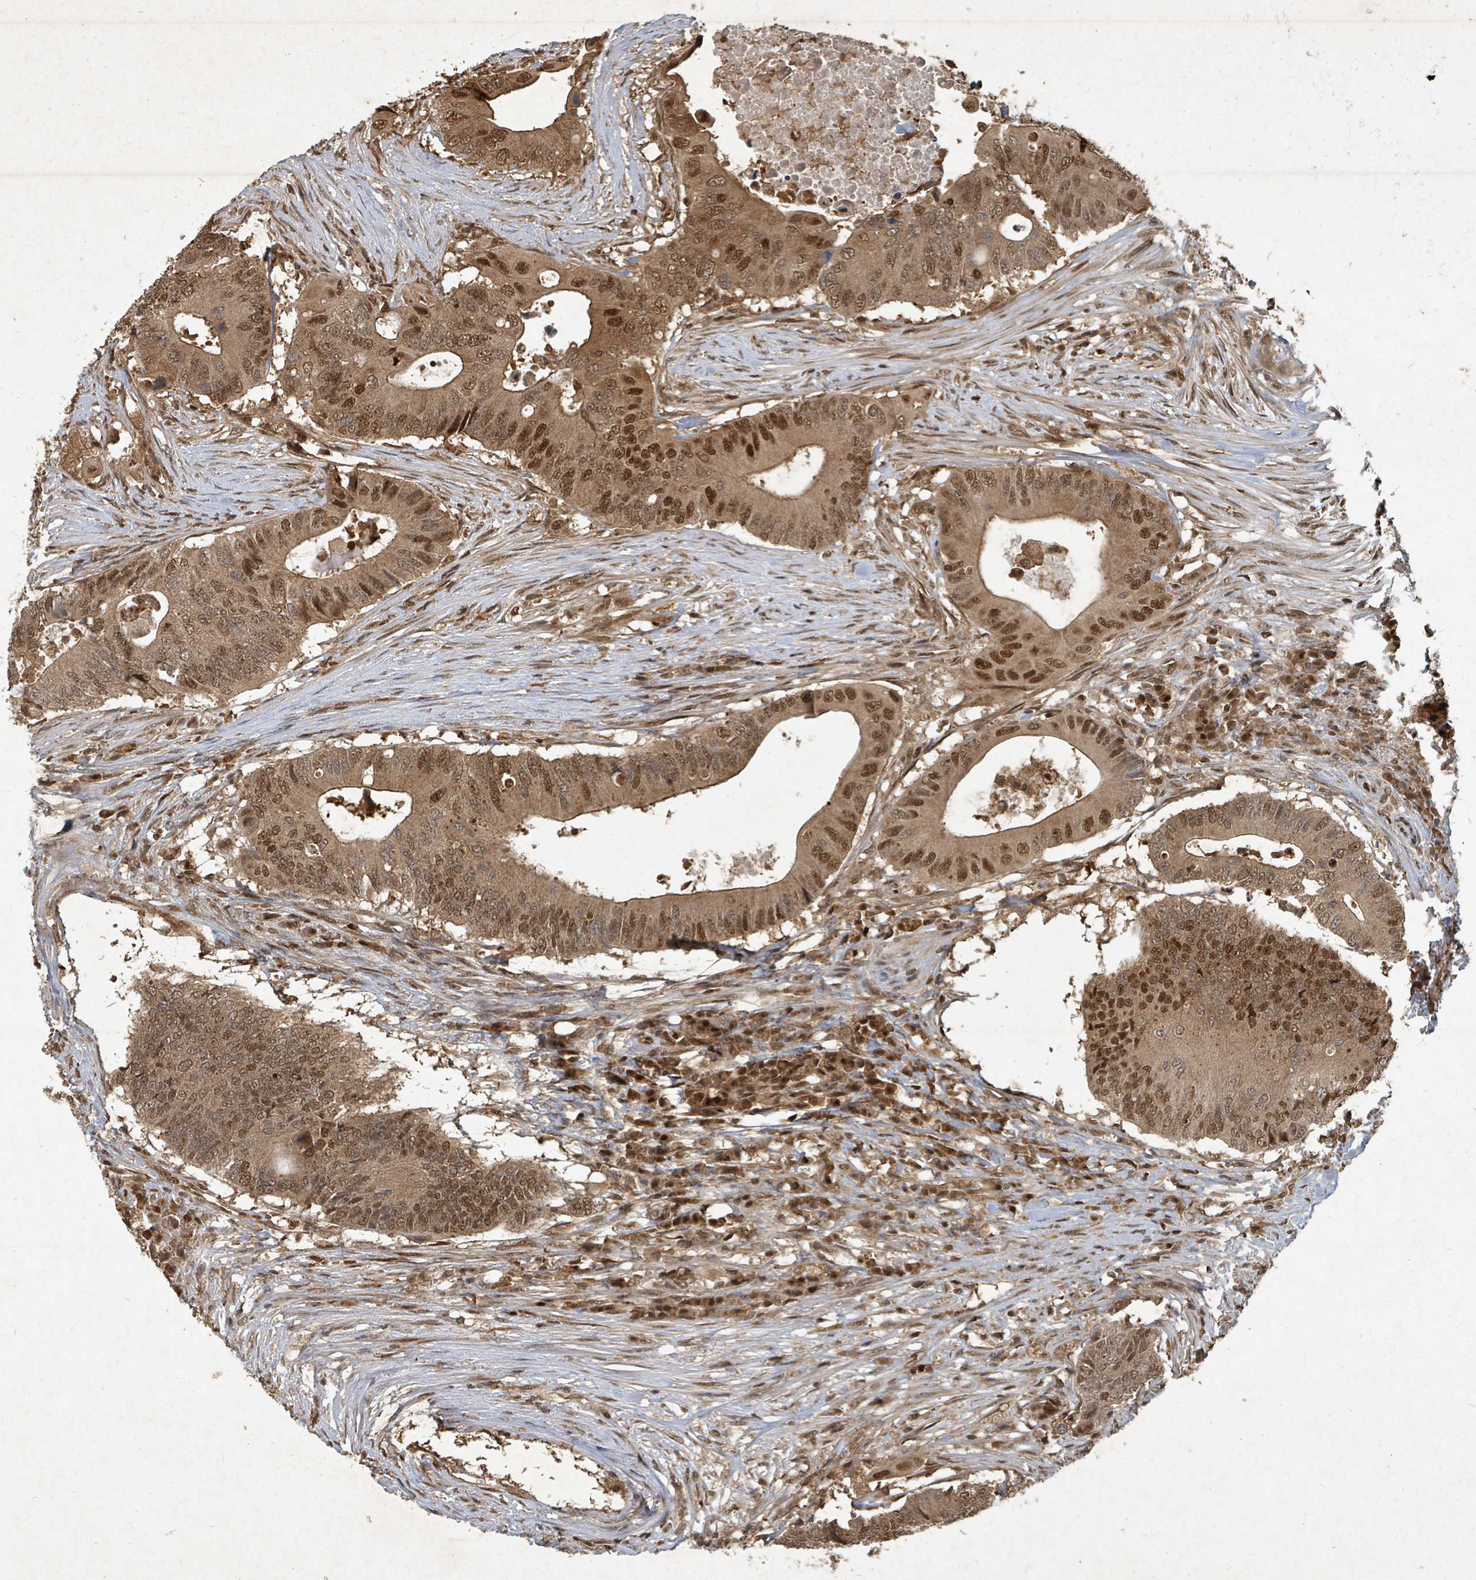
{"staining": {"intensity": "moderate", "quantity": ">75%", "location": "cytoplasmic/membranous,nuclear"}, "tissue": "colorectal cancer", "cell_type": "Tumor cells", "image_type": "cancer", "snomed": [{"axis": "morphology", "description": "Adenocarcinoma, NOS"}, {"axis": "topography", "description": "Colon"}], "caption": "Tumor cells show medium levels of moderate cytoplasmic/membranous and nuclear staining in approximately >75% of cells in human colorectal cancer. Immunohistochemistry (ihc) stains the protein of interest in brown and the nuclei are stained blue.", "gene": "KDM4E", "patient": {"sex": "male", "age": 71}}